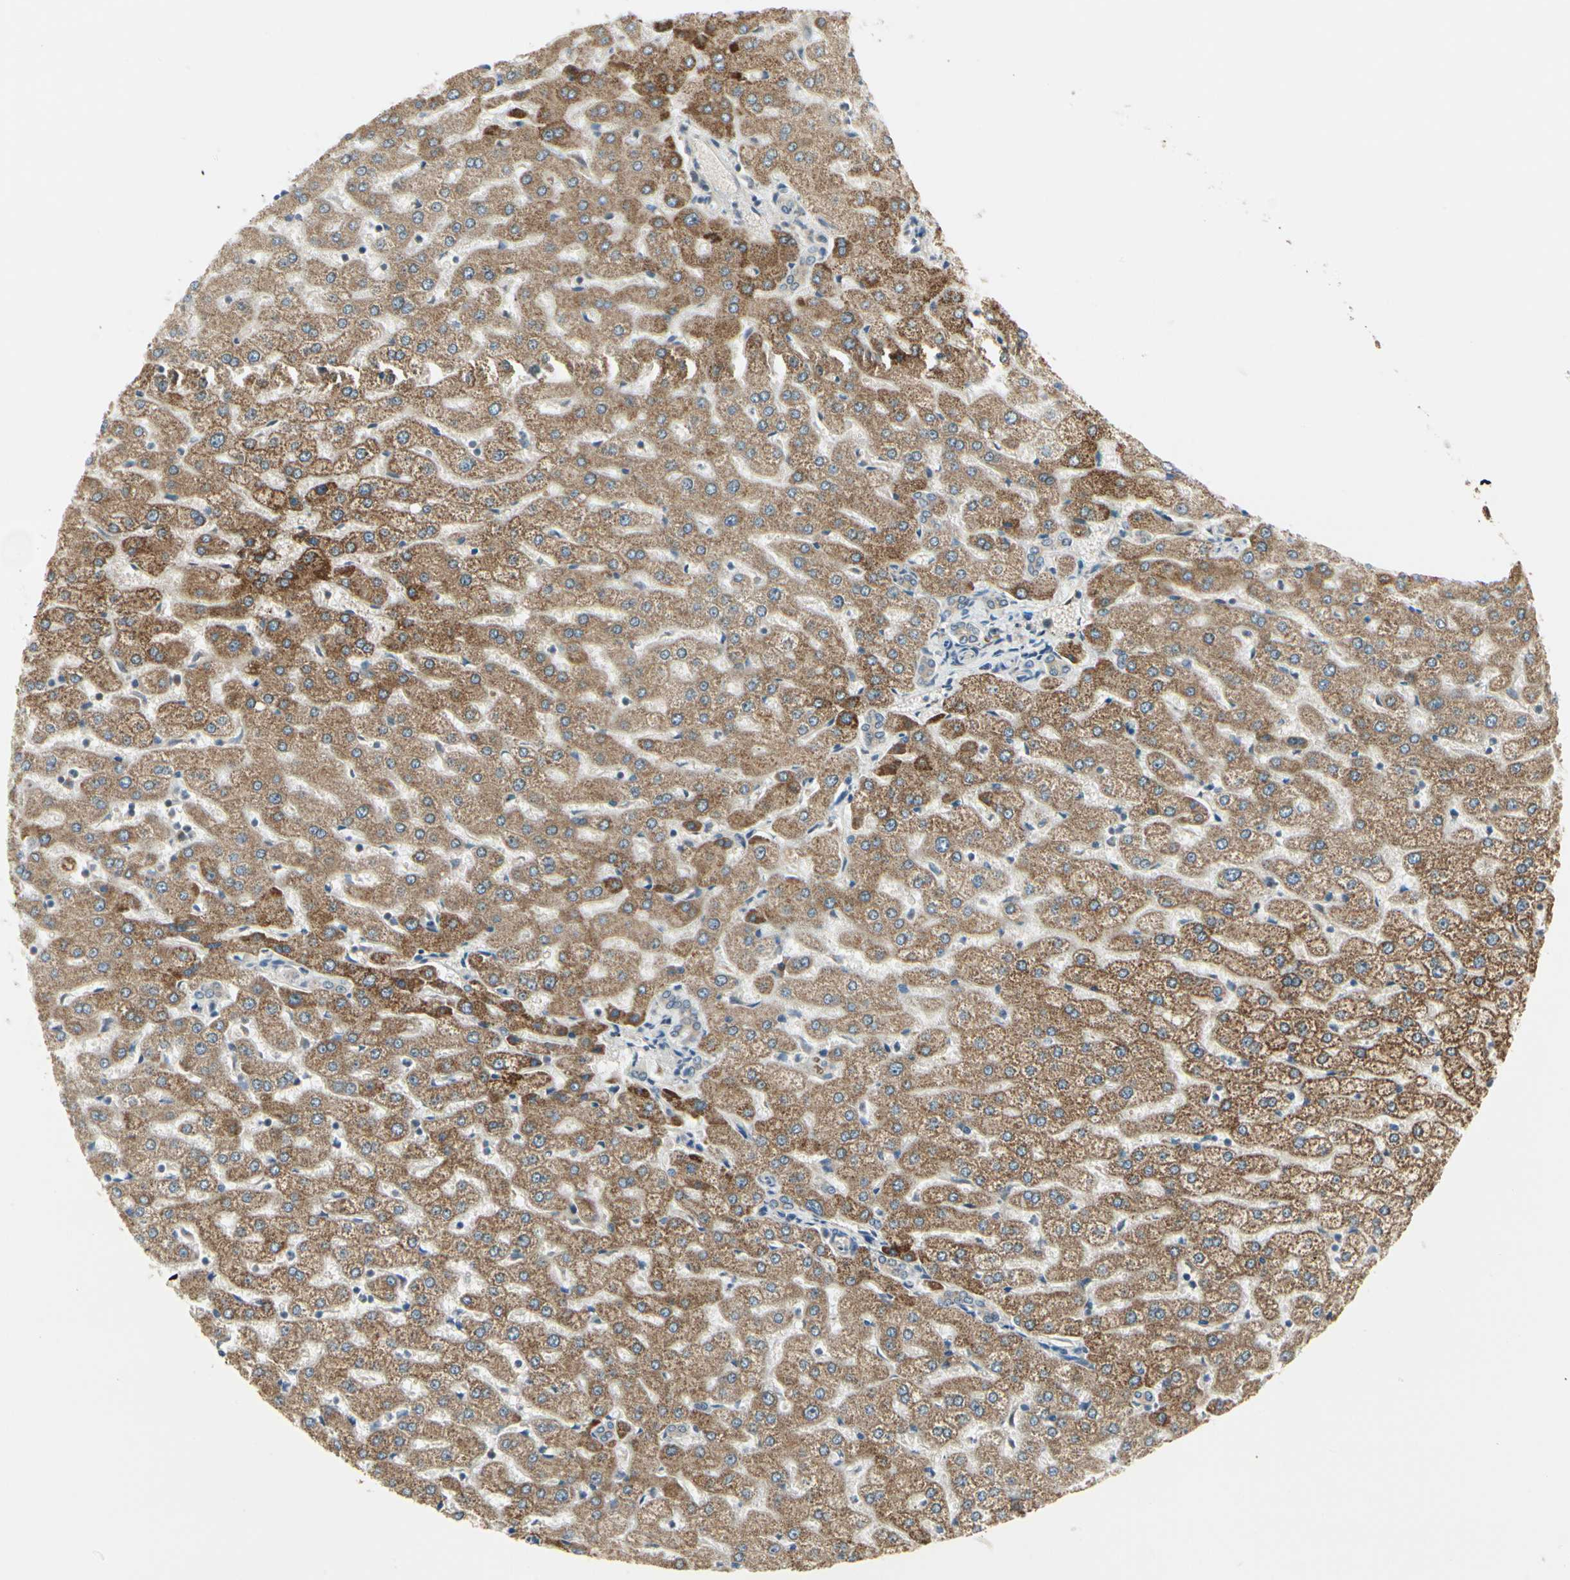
{"staining": {"intensity": "weak", "quantity": ">75%", "location": "cytoplasmic/membranous"}, "tissue": "liver", "cell_type": "Cholangiocytes", "image_type": "normal", "snomed": [{"axis": "morphology", "description": "Normal tissue, NOS"}, {"axis": "morphology", "description": "Fibrosis, NOS"}, {"axis": "topography", "description": "Liver"}], "caption": "Weak cytoplasmic/membranous protein positivity is present in about >75% of cholangiocytes in liver.", "gene": "BNIP1", "patient": {"sex": "female", "age": 29}}